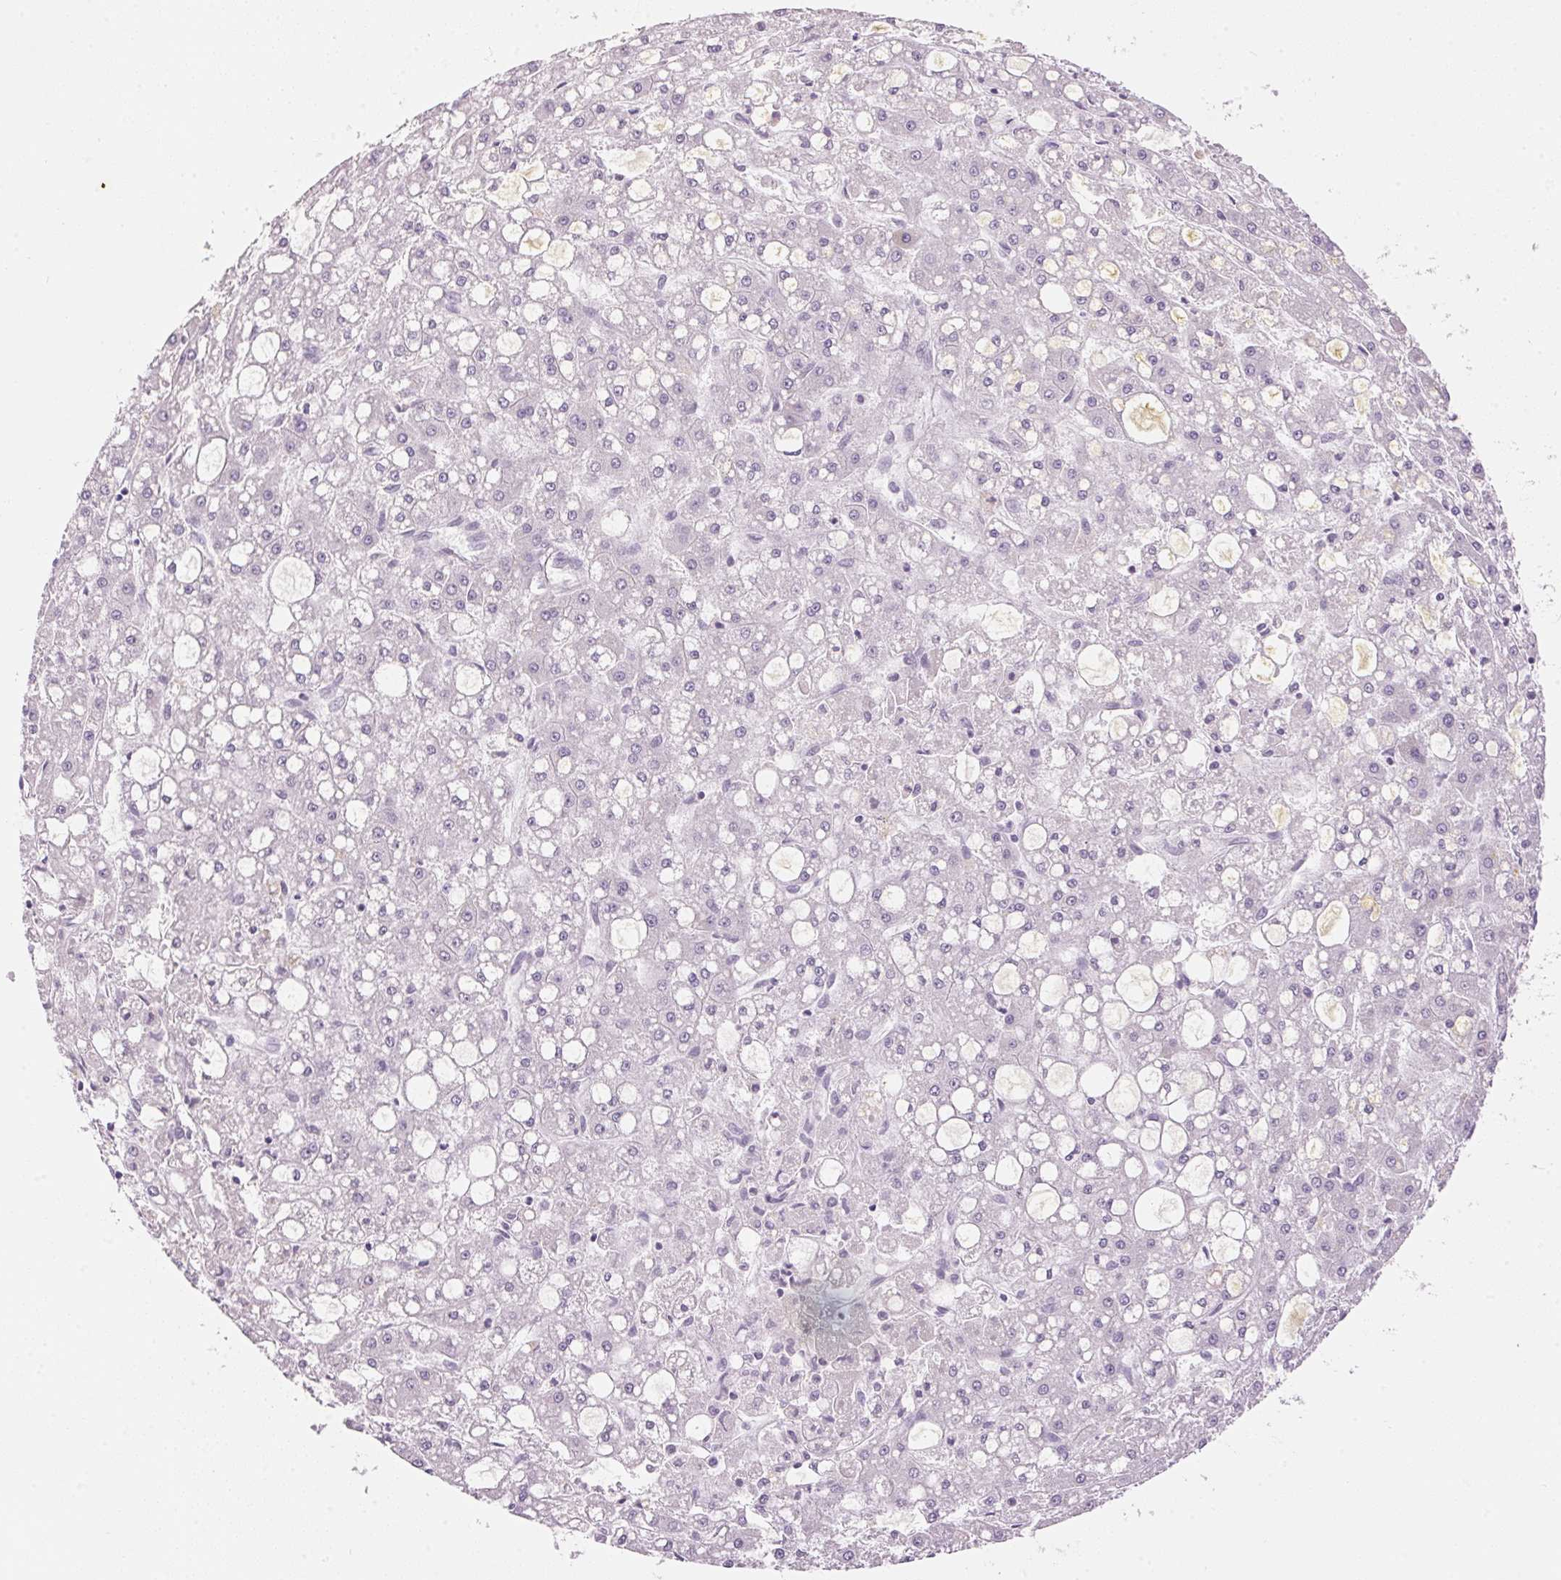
{"staining": {"intensity": "negative", "quantity": "none", "location": "none"}, "tissue": "liver cancer", "cell_type": "Tumor cells", "image_type": "cancer", "snomed": [{"axis": "morphology", "description": "Carcinoma, Hepatocellular, NOS"}, {"axis": "topography", "description": "Liver"}], "caption": "Protein analysis of liver cancer exhibits no significant expression in tumor cells.", "gene": "HSD17B2", "patient": {"sex": "male", "age": 67}}